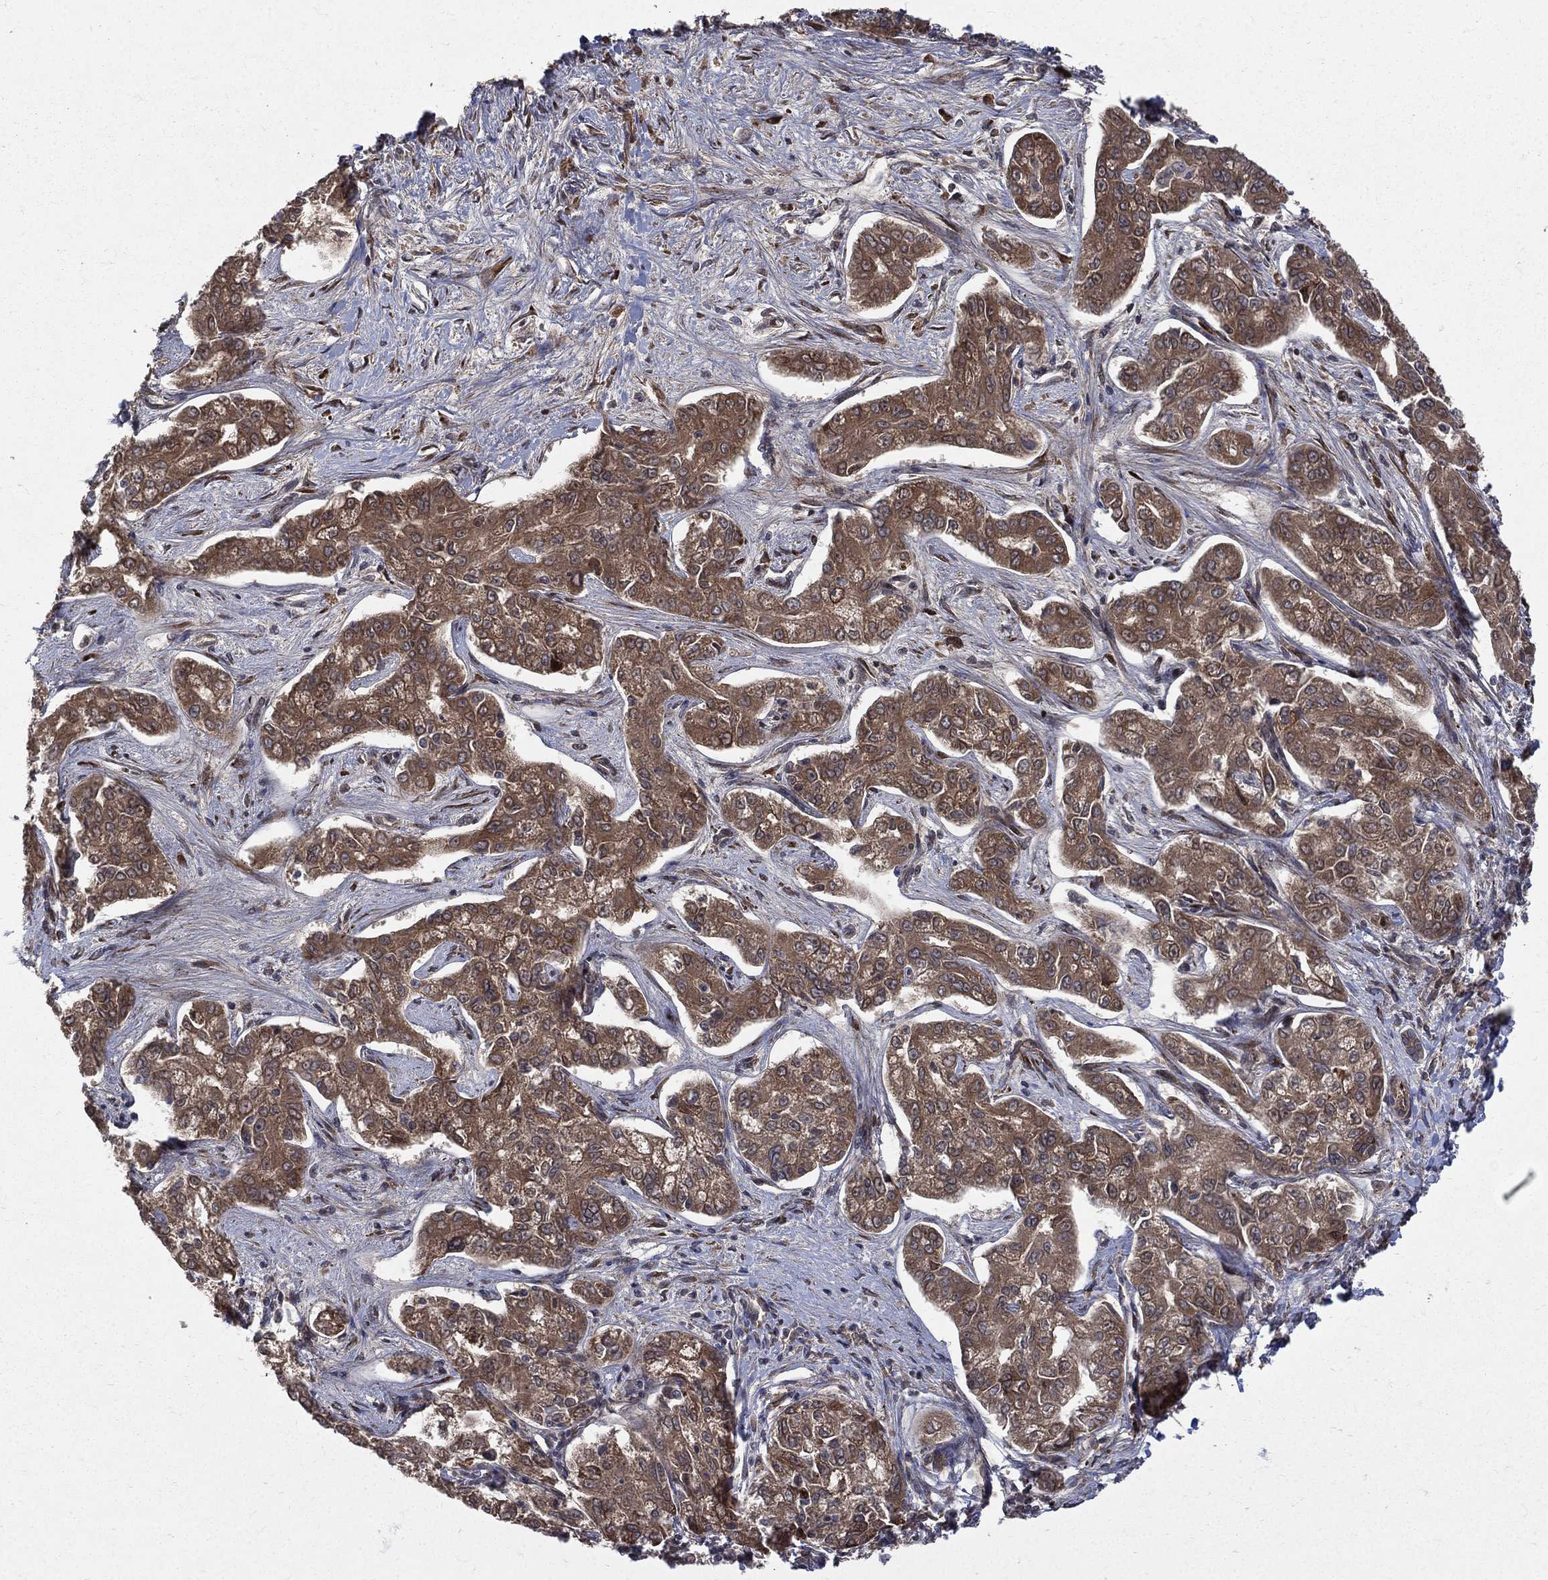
{"staining": {"intensity": "moderate", "quantity": ">75%", "location": "cytoplasmic/membranous"}, "tissue": "liver cancer", "cell_type": "Tumor cells", "image_type": "cancer", "snomed": [{"axis": "morphology", "description": "Cholangiocarcinoma"}, {"axis": "topography", "description": "Liver"}], "caption": "A micrograph showing moderate cytoplasmic/membranous expression in approximately >75% of tumor cells in liver cancer, as visualized by brown immunohistochemical staining.", "gene": "RAB11FIP4", "patient": {"sex": "female", "age": 47}}